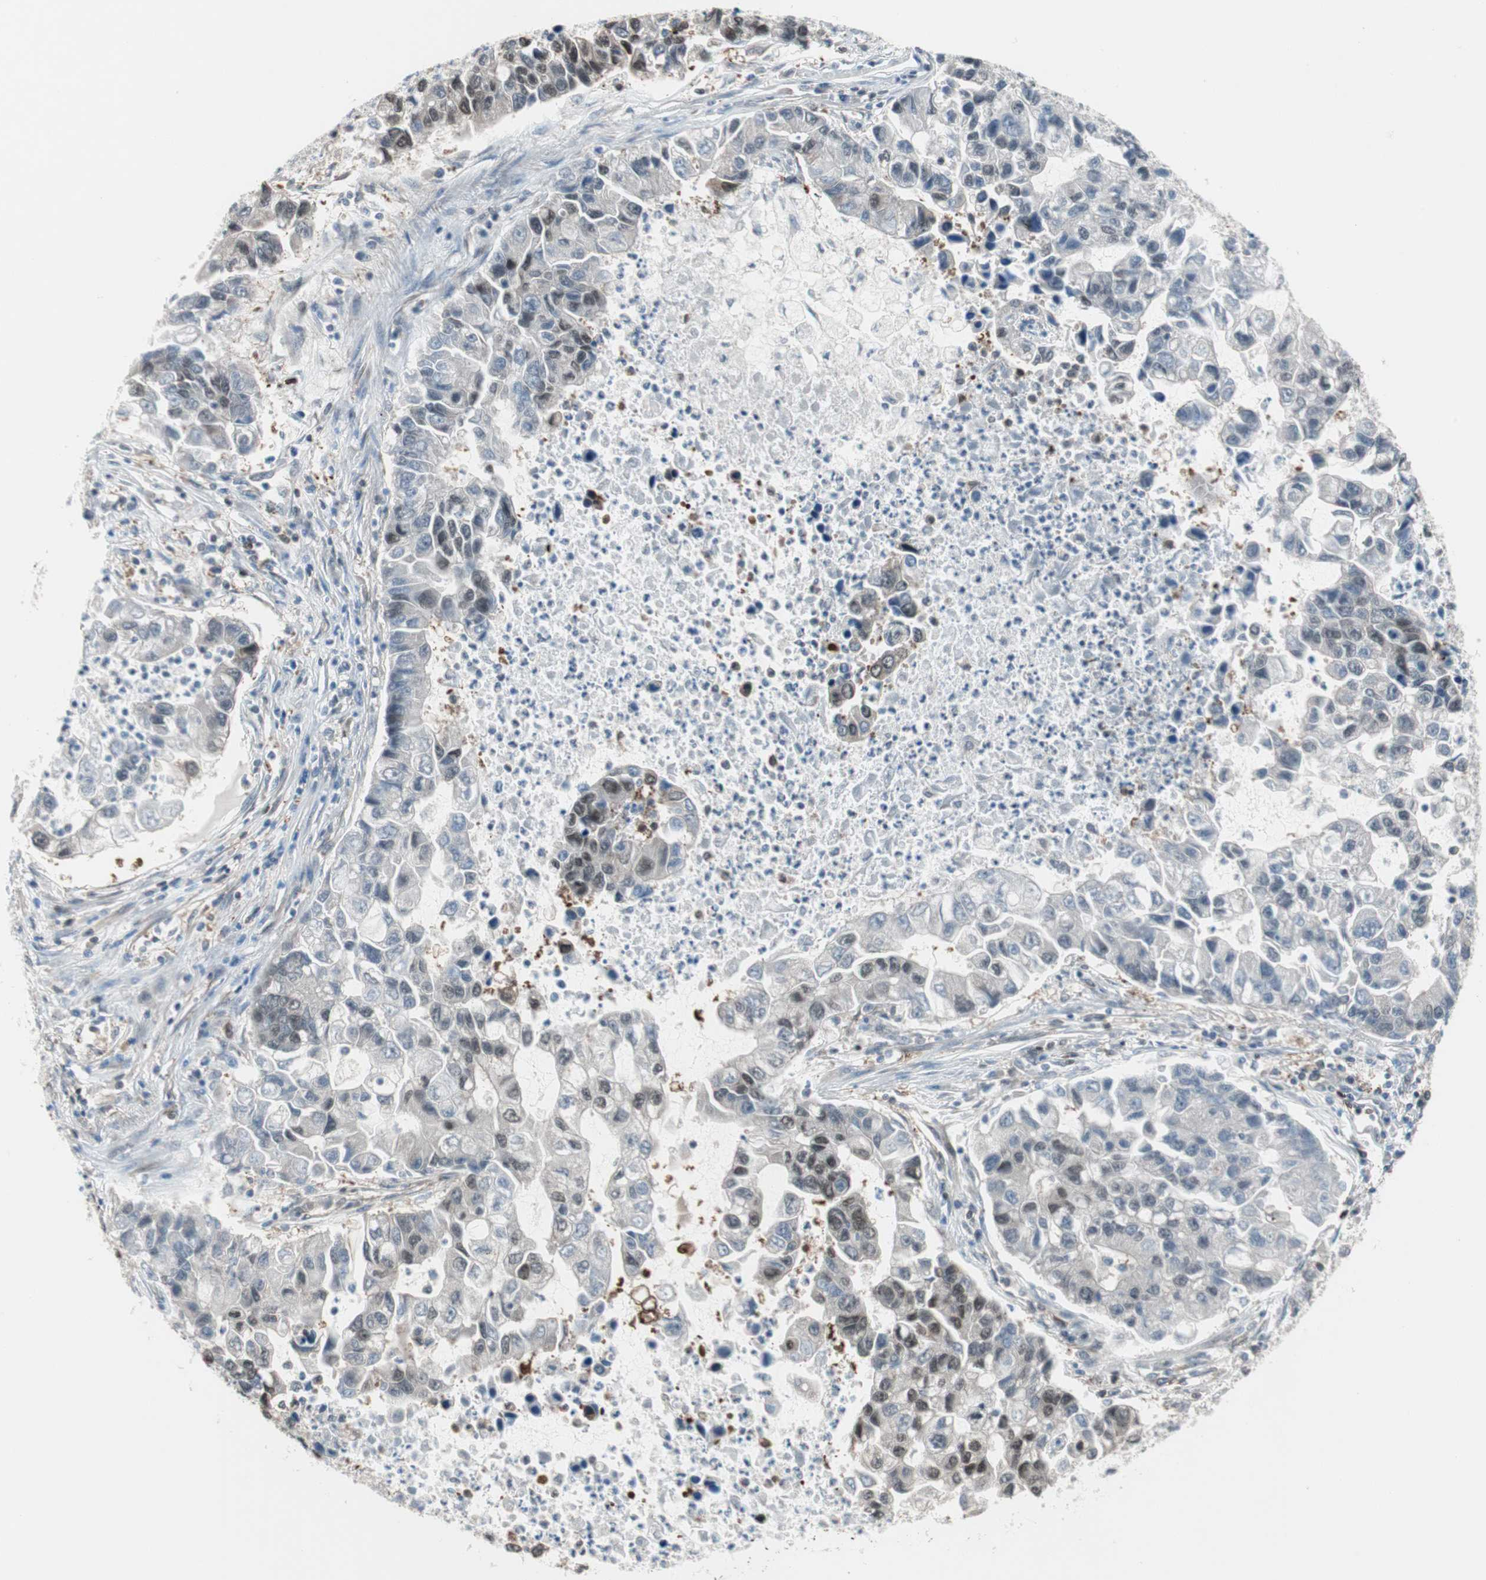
{"staining": {"intensity": "weak", "quantity": "<25%", "location": "nuclear"}, "tissue": "lung cancer", "cell_type": "Tumor cells", "image_type": "cancer", "snomed": [{"axis": "morphology", "description": "Adenocarcinoma, NOS"}, {"axis": "topography", "description": "Lung"}], "caption": "Immunohistochemistry histopathology image of neoplastic tissue: lung cancer stained with DAB (3,3'-diaminobenzidine) shows no significant protein staining in tumor cells.", "gene": "ZNF512B", "patient": {"sex": "female", "age": 51}}